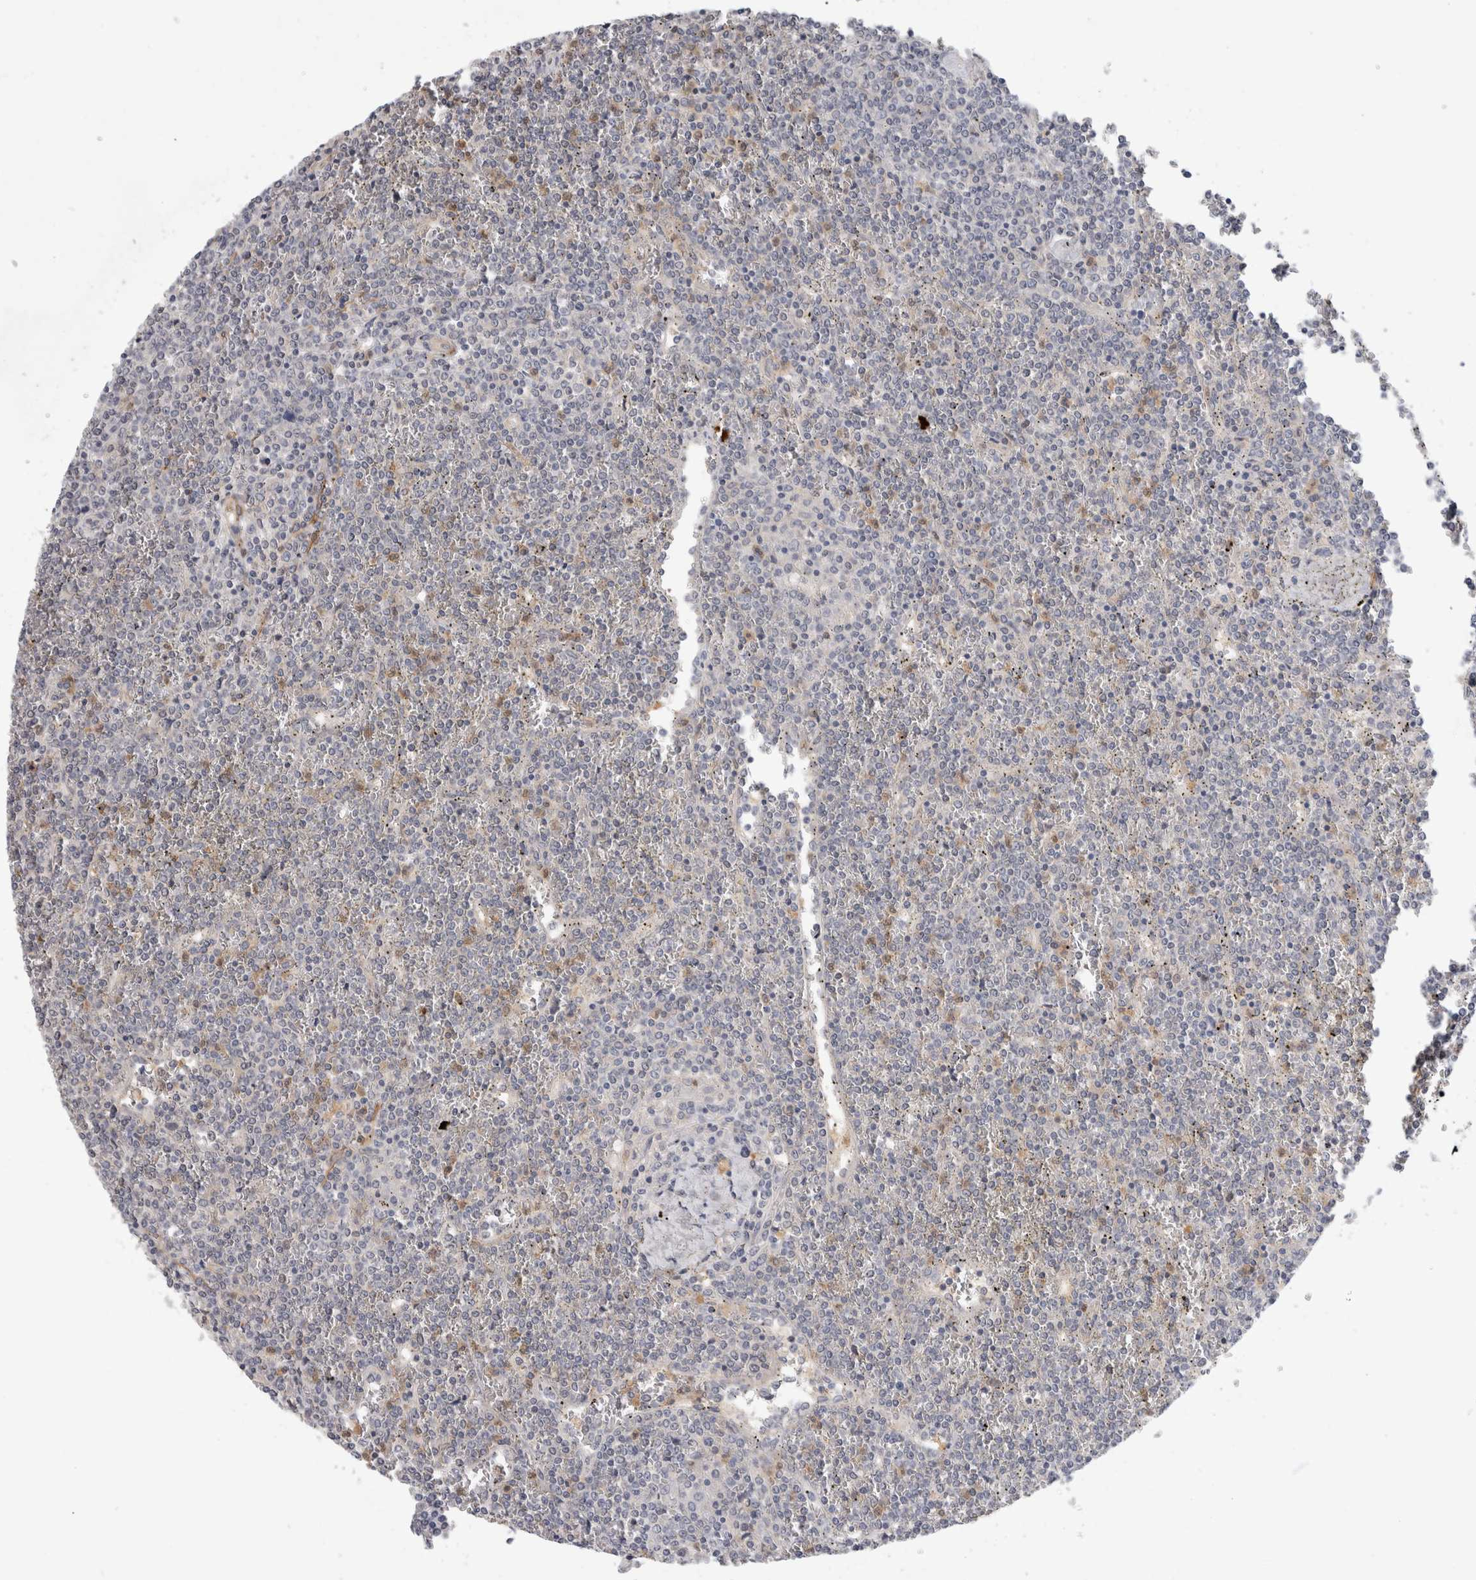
{"staining": {"intensity": "negative", "quantity": "none", "location": "none"}, "tissue": "lymphoma", "cell_type": "Tumor cells", "image_type": "cancer", "snomed": [{"axis": "morphology", "description": "Malignant lymphoma, non-Hodgkin's type, Low grade"}, {"axis": "topography", "description": "Spleen"}], "caption": "IHC micrograph of lymphoma stained for a protein (brown), which shows no positivity in tumor cells.", "gene": "PGM1", "patient": {"sex": "female", "age": 19}}